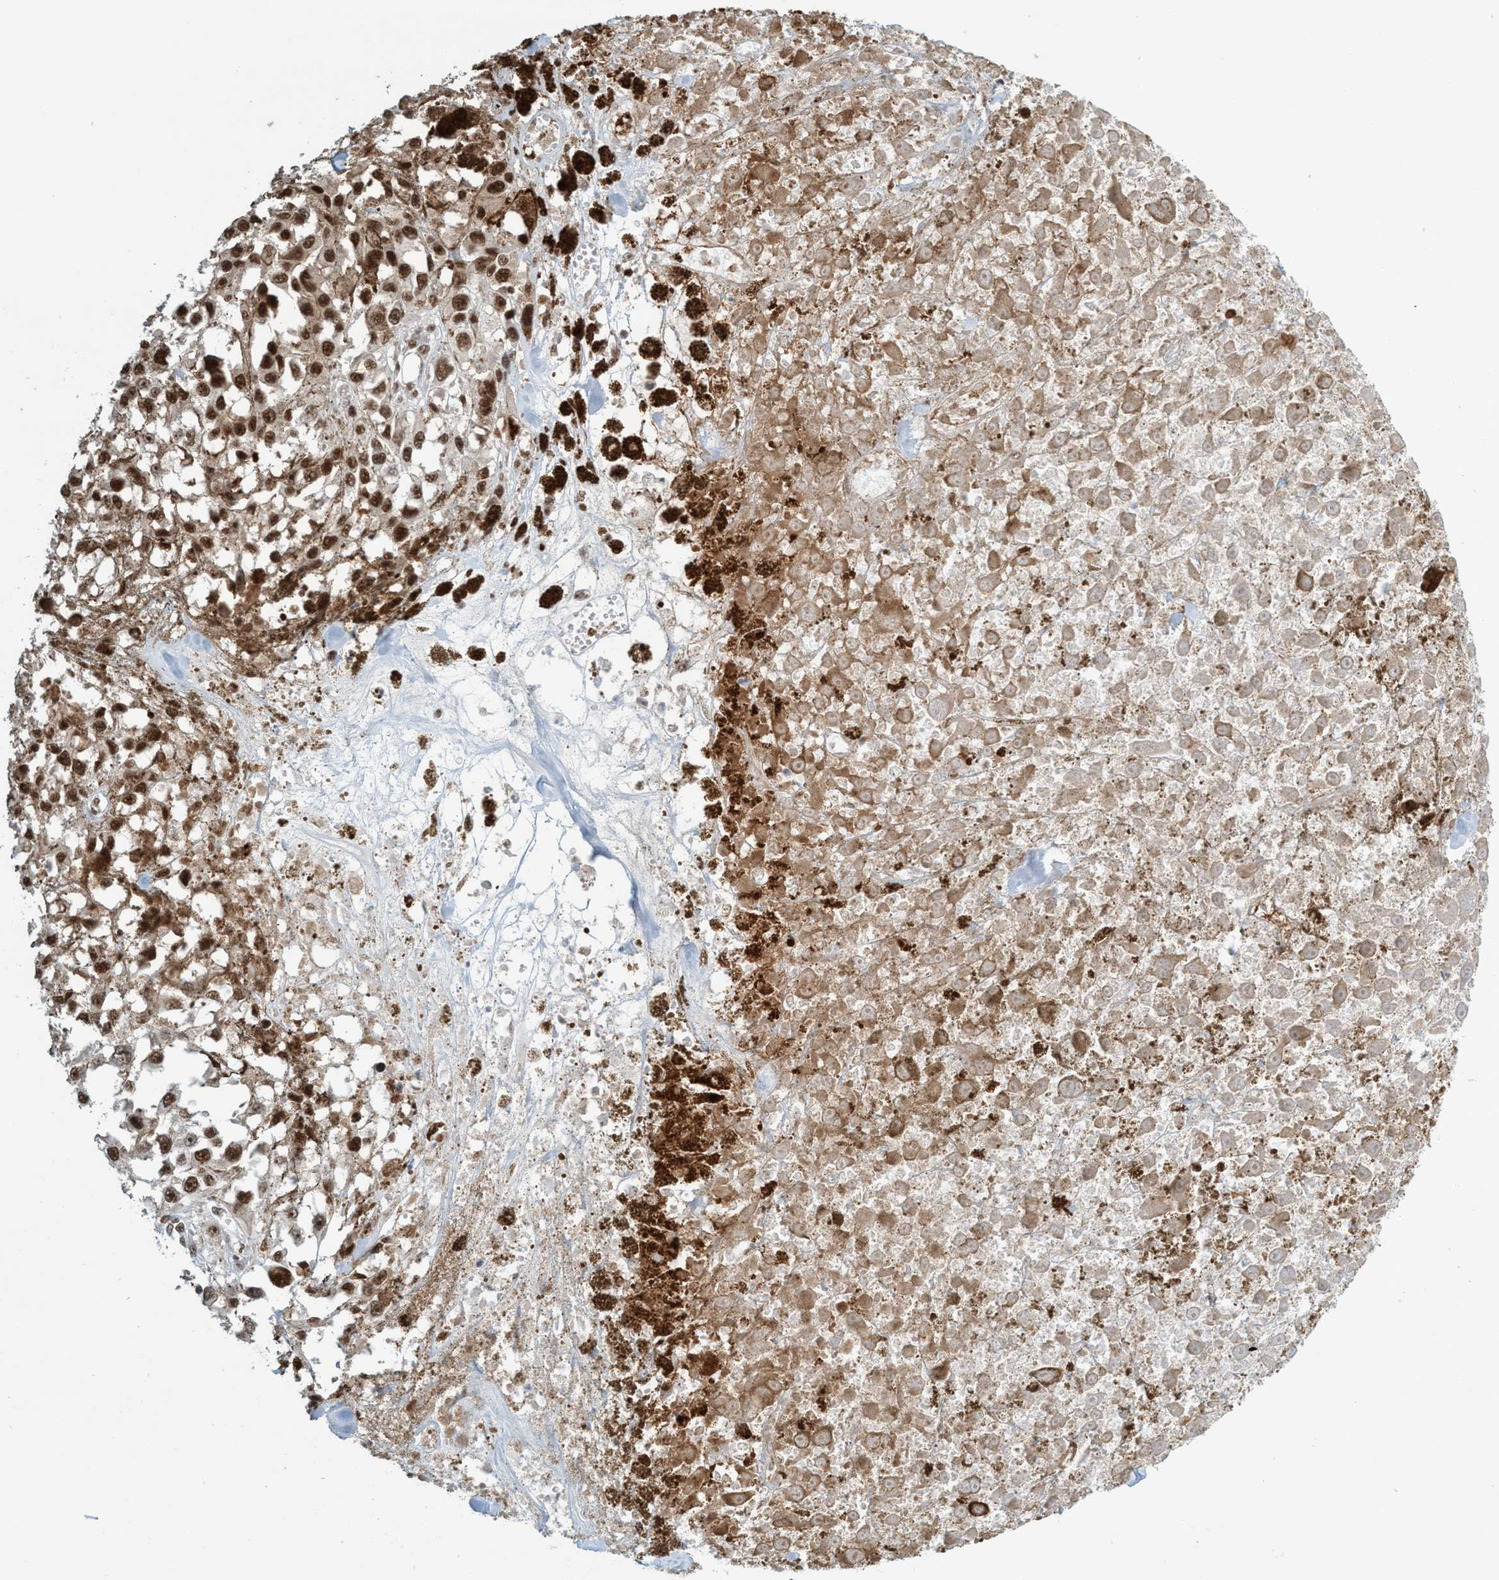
{"staining": {"intensity": "moderate", "quantity": ">75%", "location": "nuclear"}, "tissue": "melanoma", "cell_type": "Tumor cells", "image_type": "cancer", "snomed": [{"axis": "morphology", "description": "Malignant melanoma, Metastatic site"}, {"axis": "topography", "description": "Lymph node"}], "caption": "Brown immunohistochemical staining in human malignant melanoma (metastatic site) displays moderate nuclear expression in approximately >75% of tumor cells.", "gene": "SMCR8", "patient": {"sex": "male", "age": 59}}